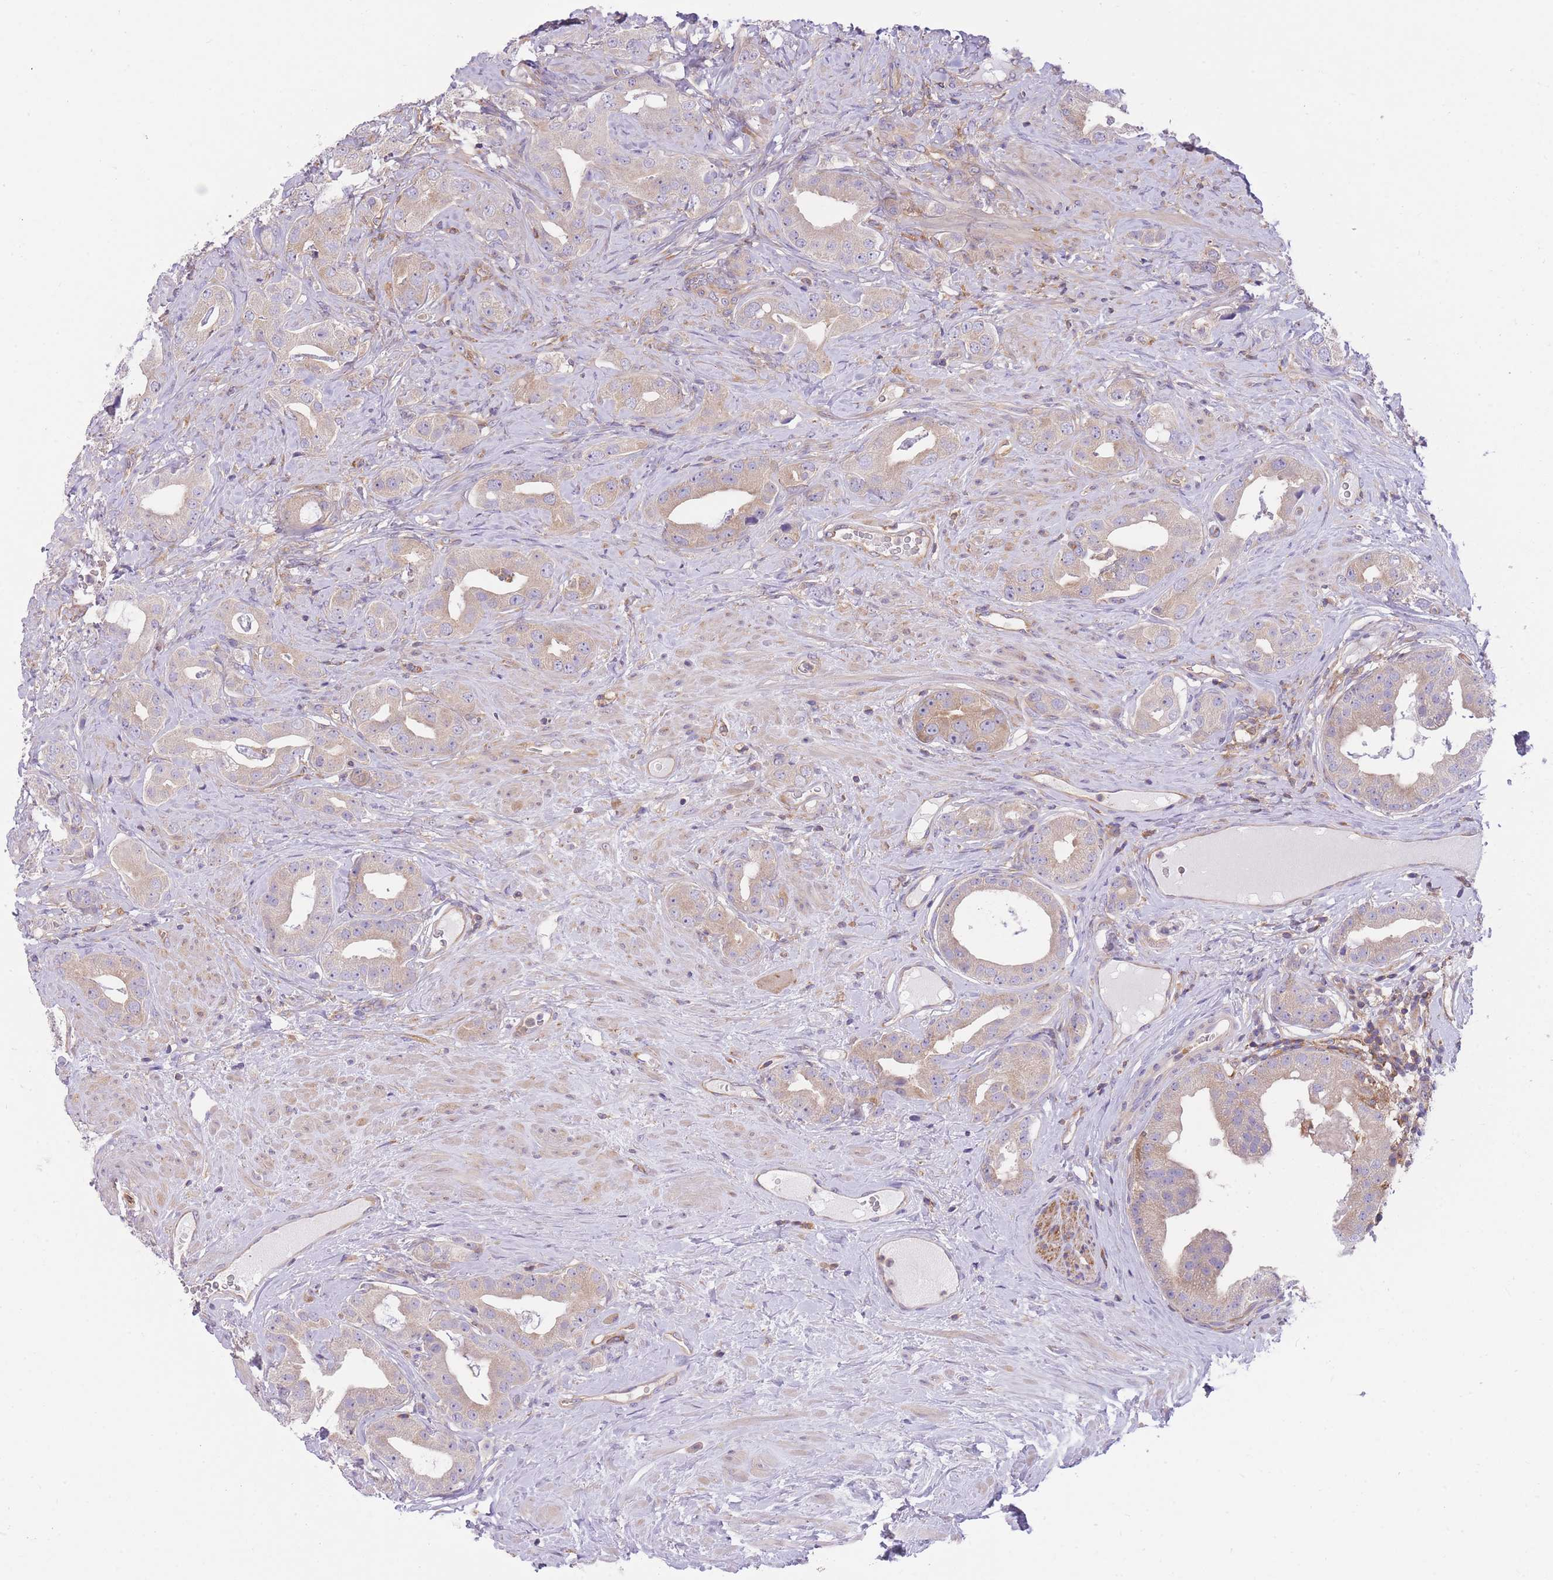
{"staining": {"intensity": "weak", "quantity": "25%-75%", "location": "cytoplasmic/membranous"}, "tissue": "prostate cancer", "cell_type": "Tumor cells", "image_type": "cancer", "snomed": [{"axis": "morphology", "description": "Adenocarcinoma, High grade"}, {"axis": "topography", "description": "Prostate"}], "caption": "Protein staining of prostate cancer tissue displays weak cytoplasmic/membranous positivity in about 25%-75% of tumor cells. (brown staining indicates protein expression, while blue staining denotes nuclei).", "gene": "PRKAR1A", "patient": {"sex": "male", "age": 63}}